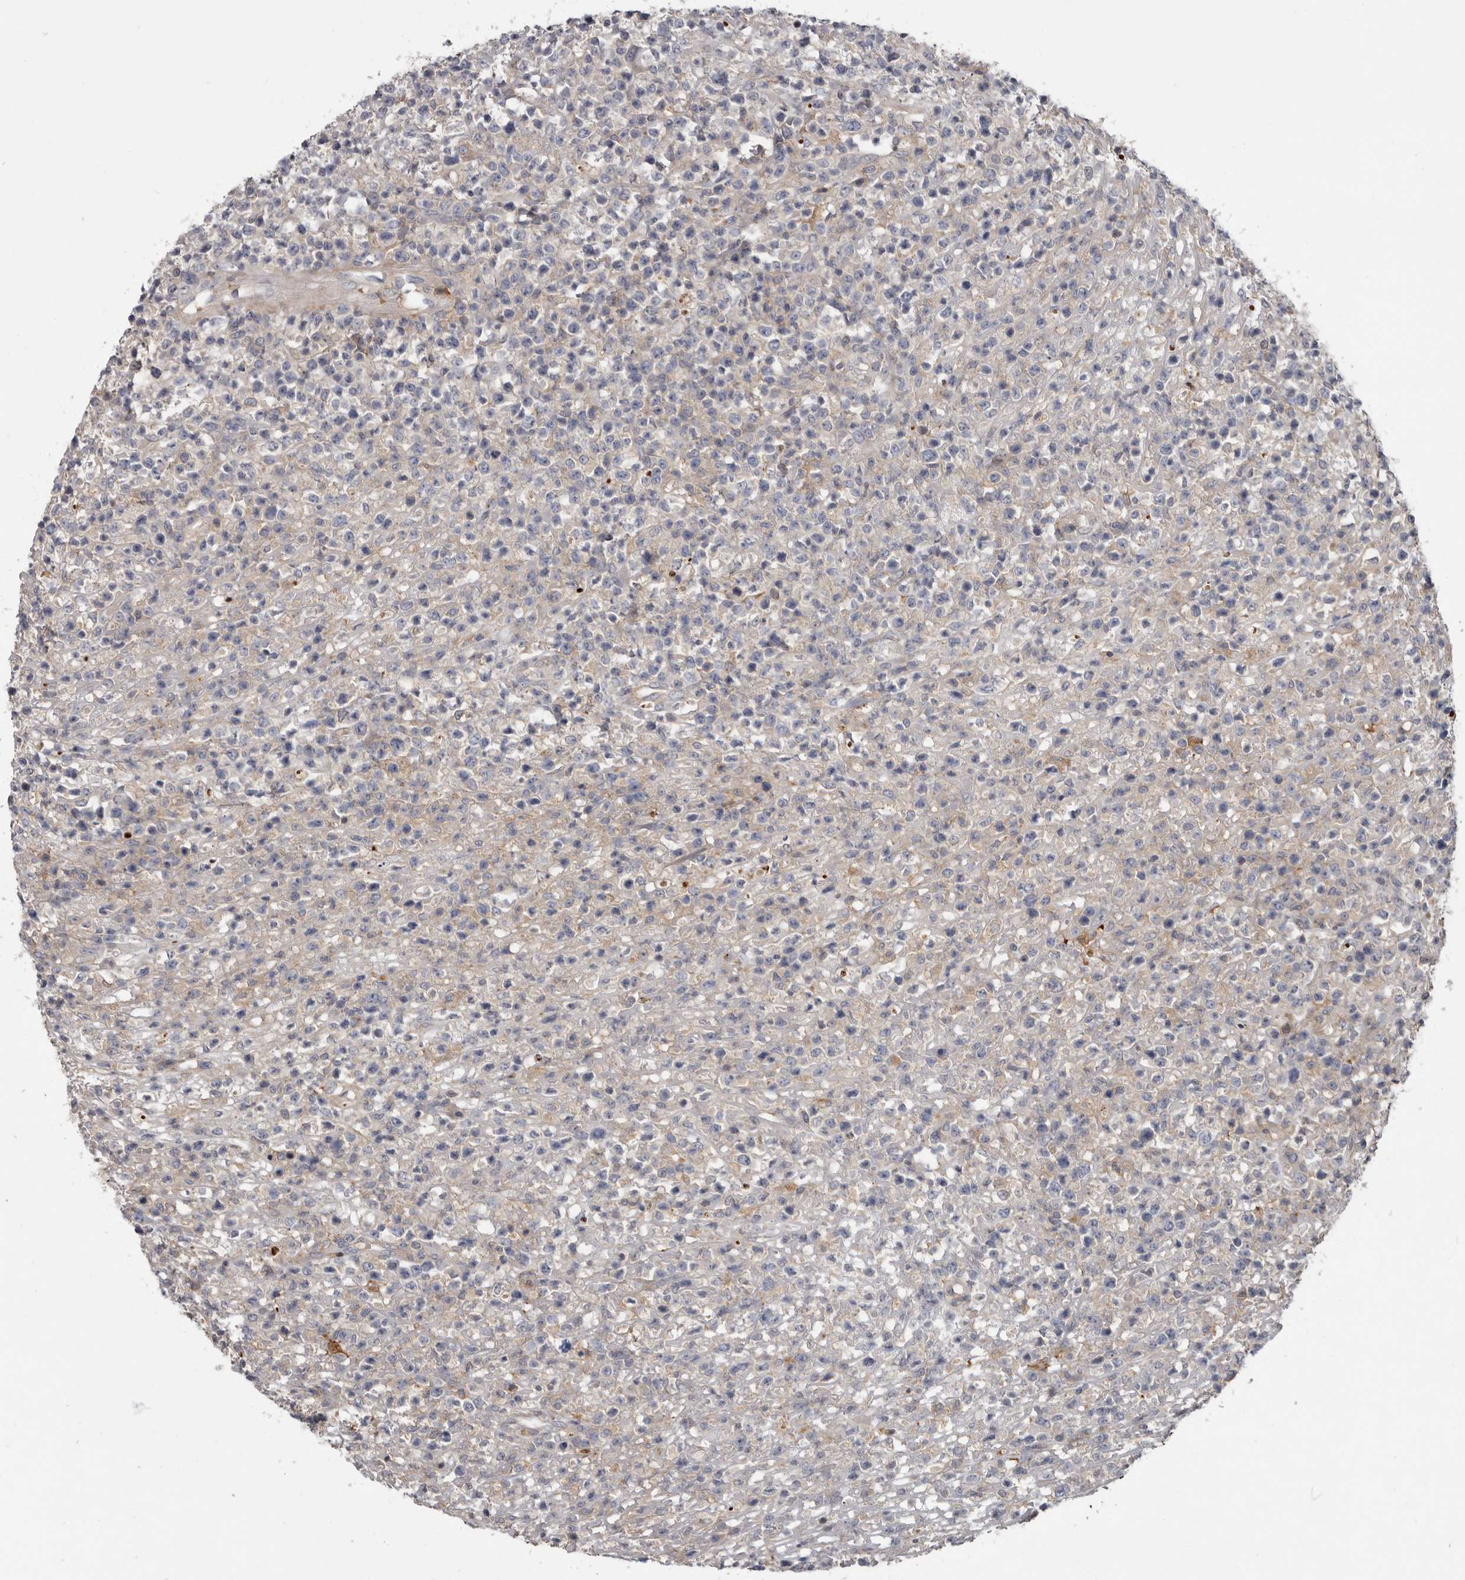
{"staining": {"intensity": "negative", "quantity": "none", "location": "none"}, "tissue": "lymphoma", "cell_type": "Tumor cells", "image_type": "cancer", "snomed": [{"axis": "morphology", "description": "Malignant lymphoma, non-Hodgkin's type, High grade"}, {"axis": "topography", "description": "Colon"}], "caption": "This is an immunohistochemistry histopathology image of high-grade malignant lymphoma, non-Hodgkin's type. There is no positivity in tumor cells.", "gene": "FGFR4", "patient": {"sex": "female", "age": 53}}